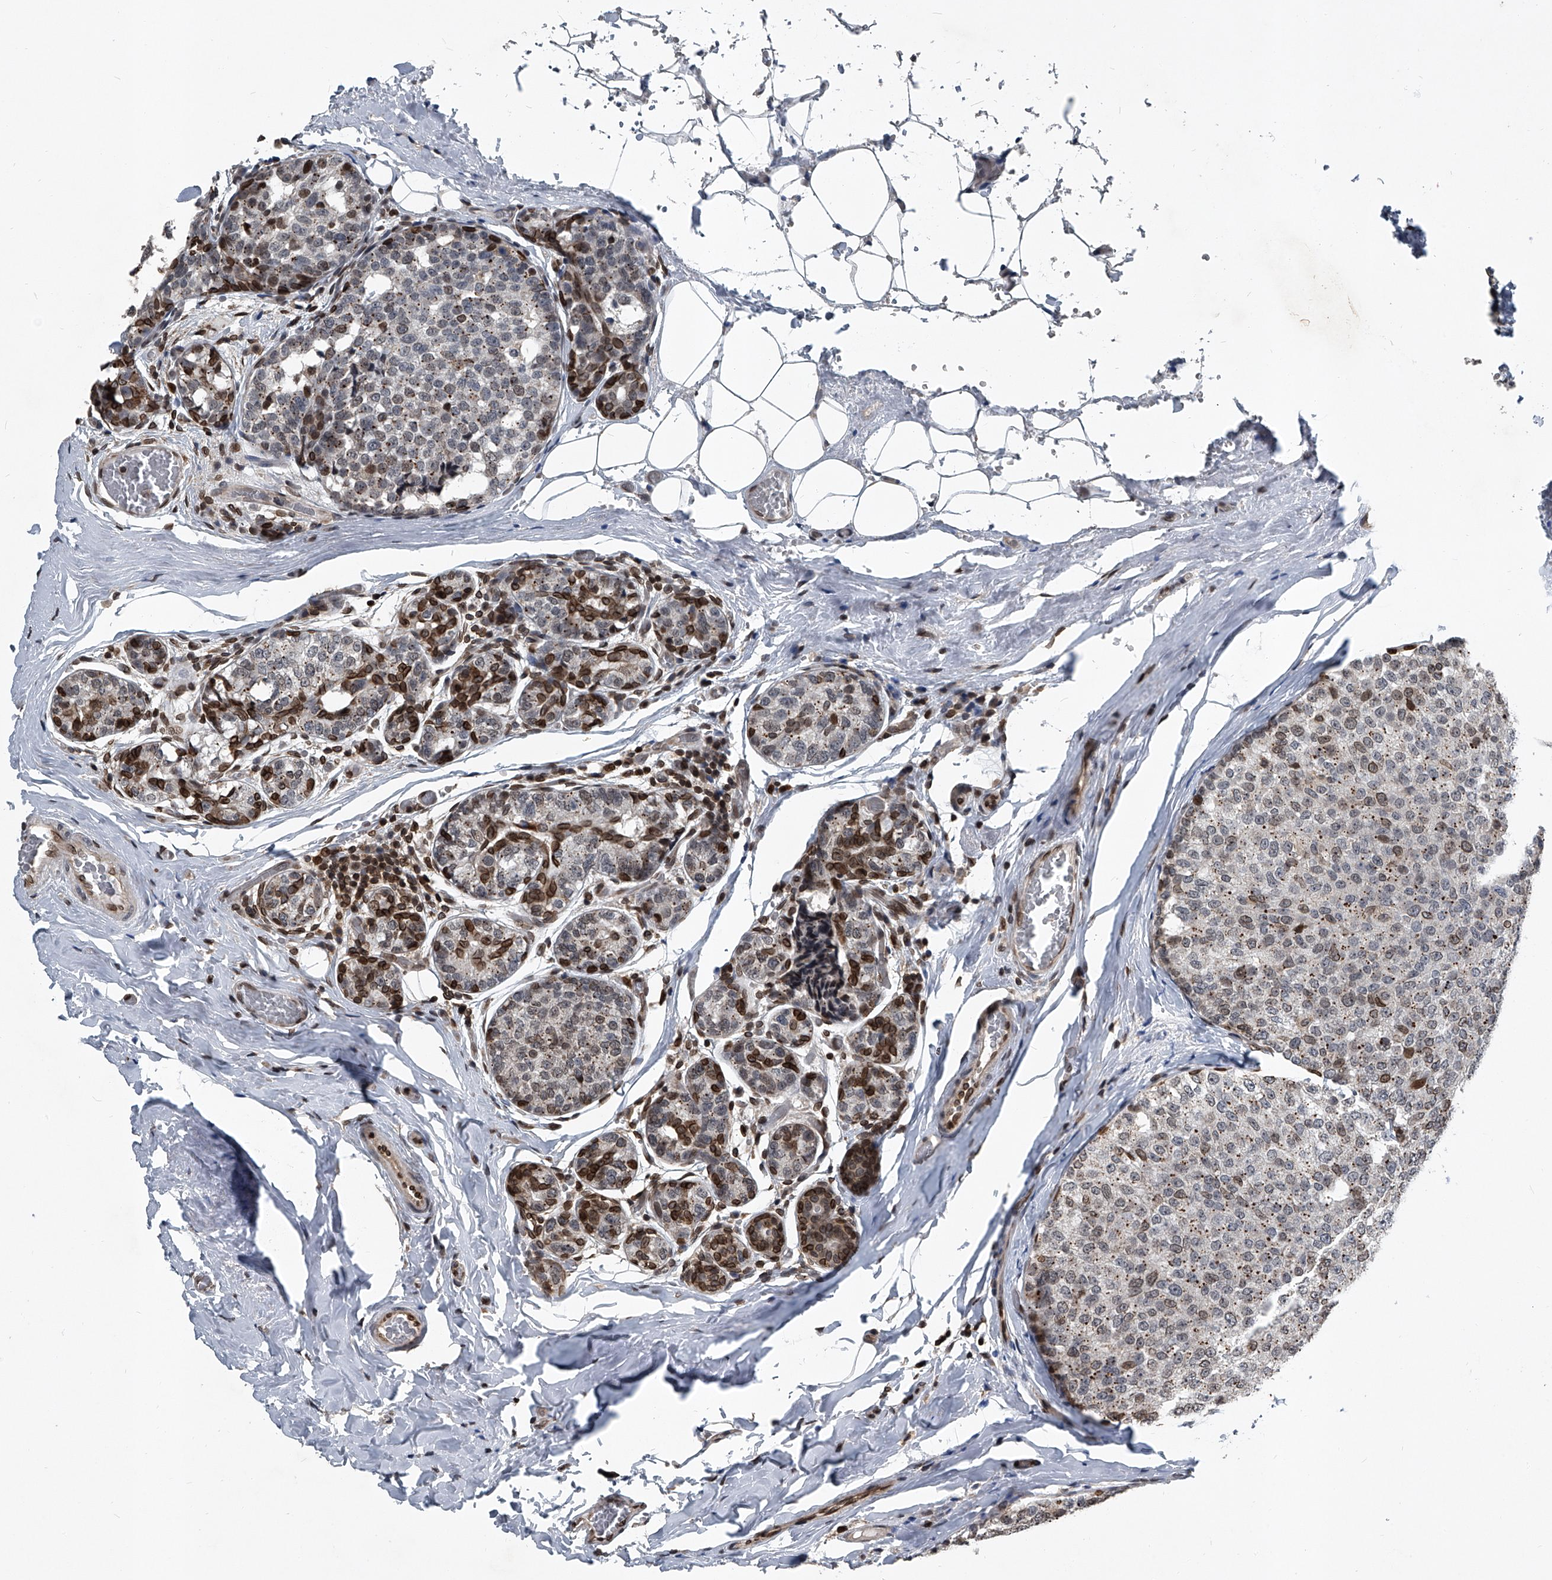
{"staining": {"intensity": "moderate", "quantity": "<25%", "location": "cytoplasmic/membranous,nuclear"}, "tissue": "breast cancer", "cell_type": "Tumor cells", "image_type": "cancer", "snomed": [{"axis": "morphology", "description": "Normal tissue, NOS"}, {"axis": "morphology", "description": "Duct carcinoma"}, {"axis": "topography", "description": "Breast"}], "caption": "This micrograph exhibits infiltrating ductal carcinoma (breast) stained with IHC to label a protein in brown. The cytoplasmic/membranous and nuclear of tumor cells show moderate positivity for the protein. Nuclei are counter-stained blue.", "gene": "PHF20", "patient": {"sex": "female", "age": 43}}